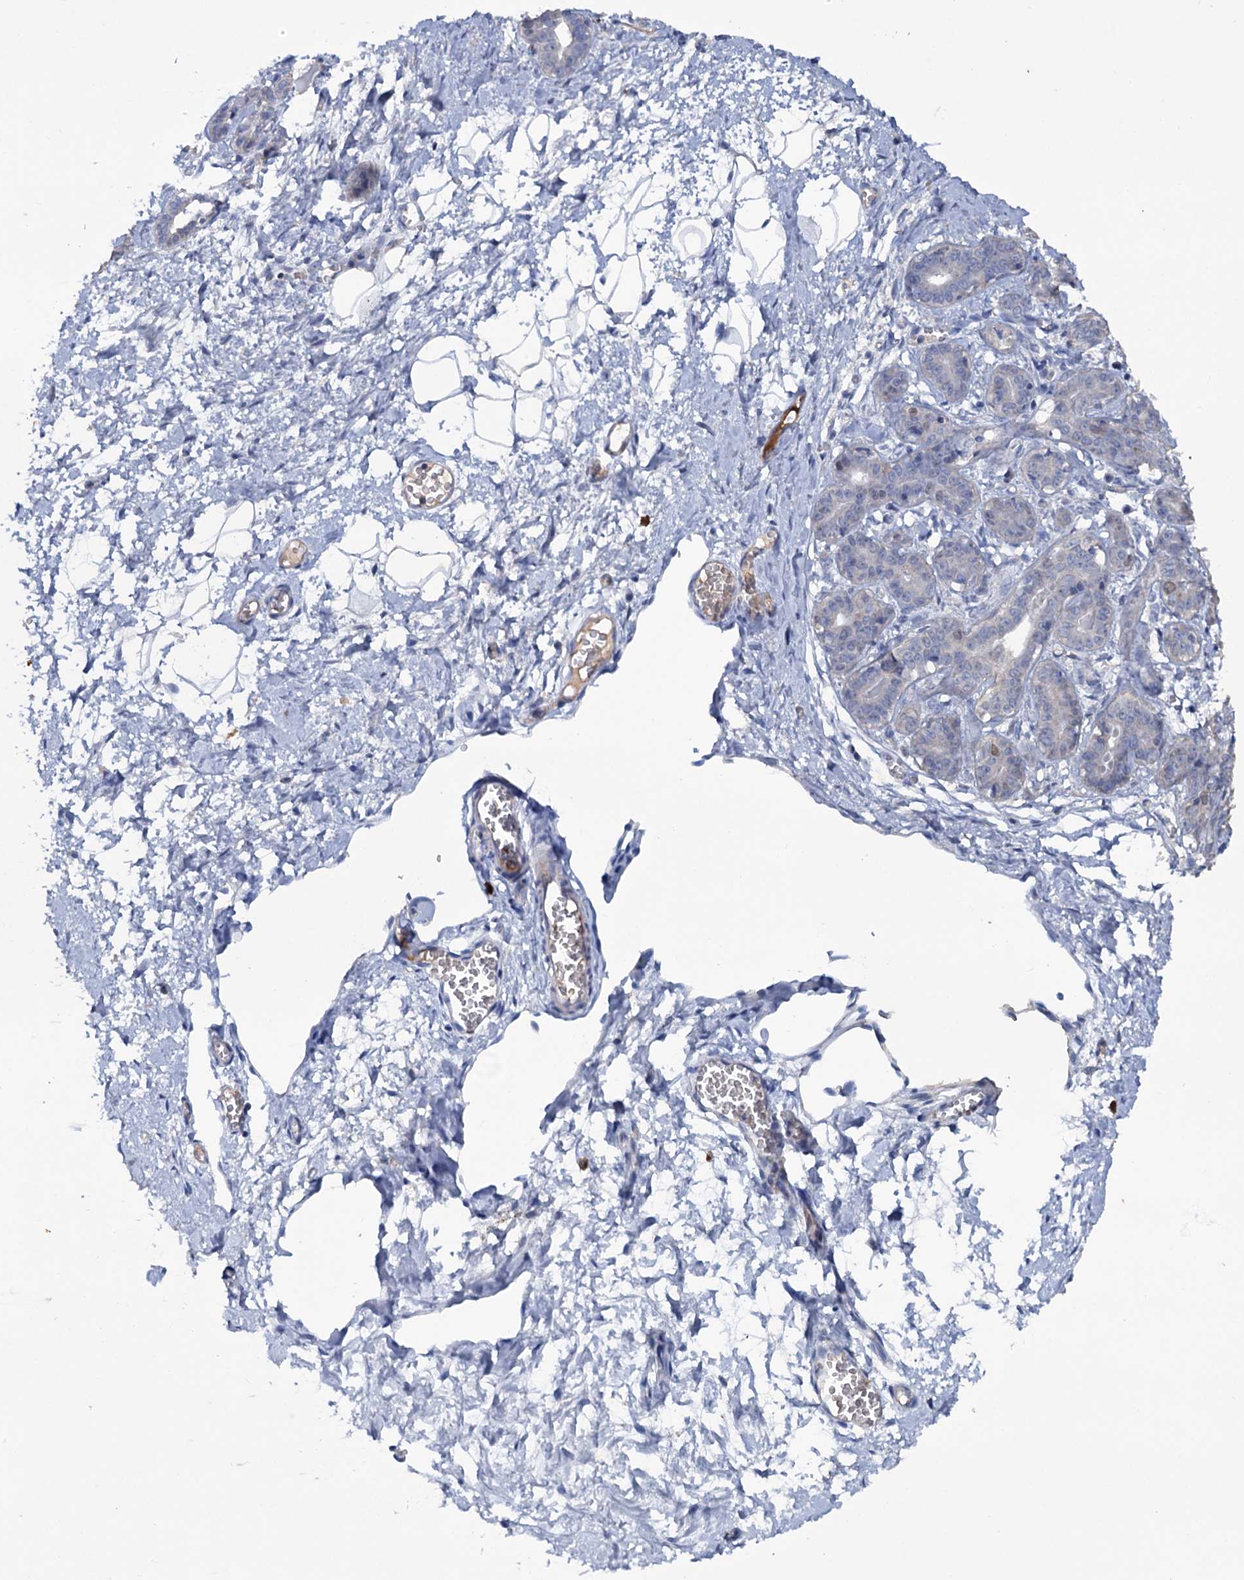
{"staining": {"intensity": "negative", "quantity": "none", "location": "none"}, "tissue": "breast", "cell_type": "Adipocytes", "image_type": "normal", "snomed": [{"axis": "morphology", "description": "Normal tissue, NOS"}, {"axis": "topography", "description": "Breast"}], "caption": "Immunohistochemical staining of benign breast shows no significant positivity in adipocytes.", "gene": "FAM111B", "patient": {"sex": "female", "age": 27}}